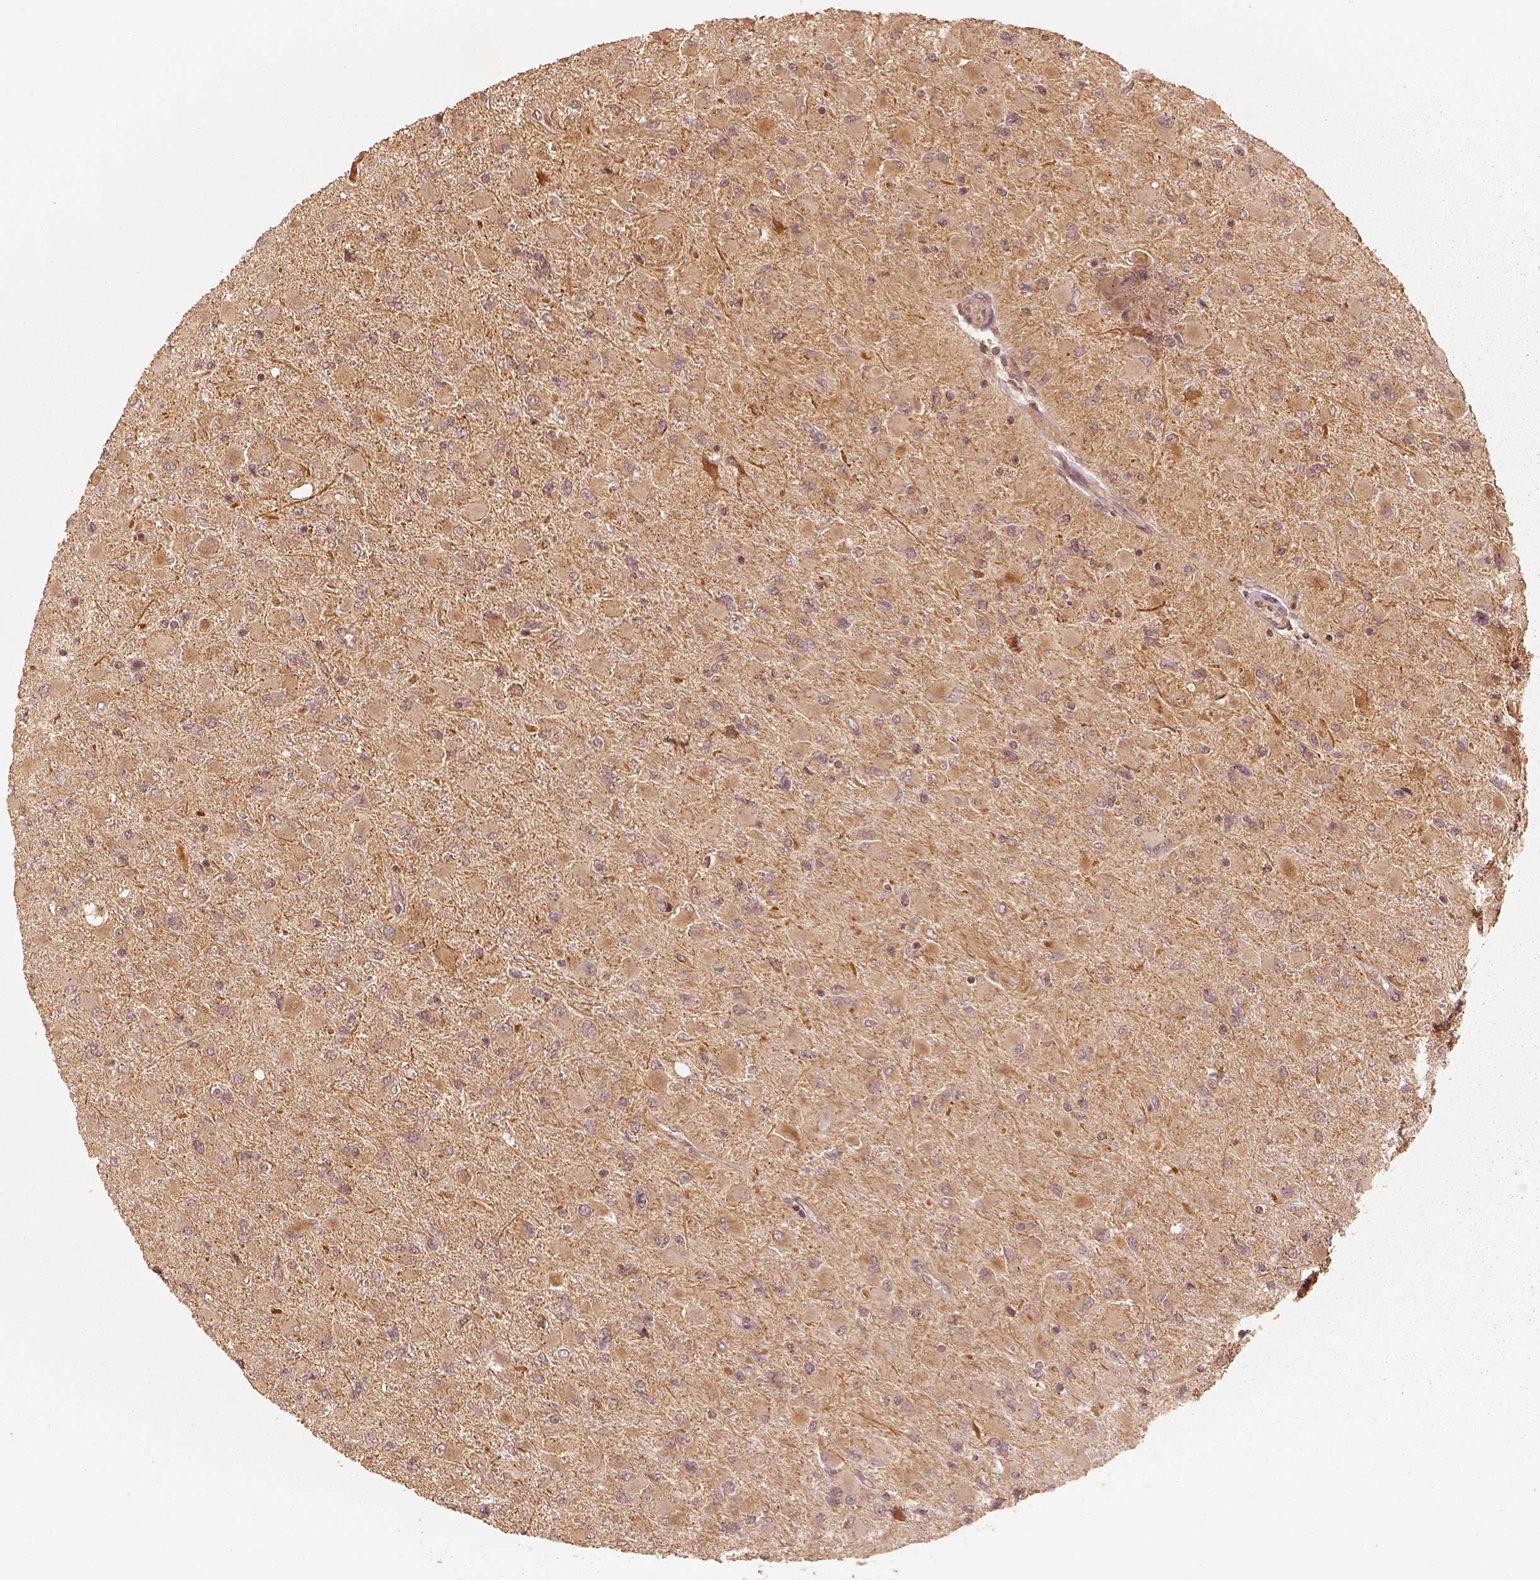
{"staining": {"intensity": "moderate", "quantity": "<25%", "location": "cytoplasmic/membranous"}, "tissue": "glioma", "cell_type": "Tumor cells", "image_type": "cancer", "snomed": [{"axis": "morphology", "description": "Glioma, malignant, High grade"}, {"axis": "topography", "description": "Cerebral cortex"}], "caption": "Malignant glioma (high-grade) tissue exhibits moderate cytoplasmic/membranous staining in about <25% of tumor cells, visualized by immunohistochemistry.", "gene": "DNAJC25", "patient": {"sex": "female", "age": 36}}